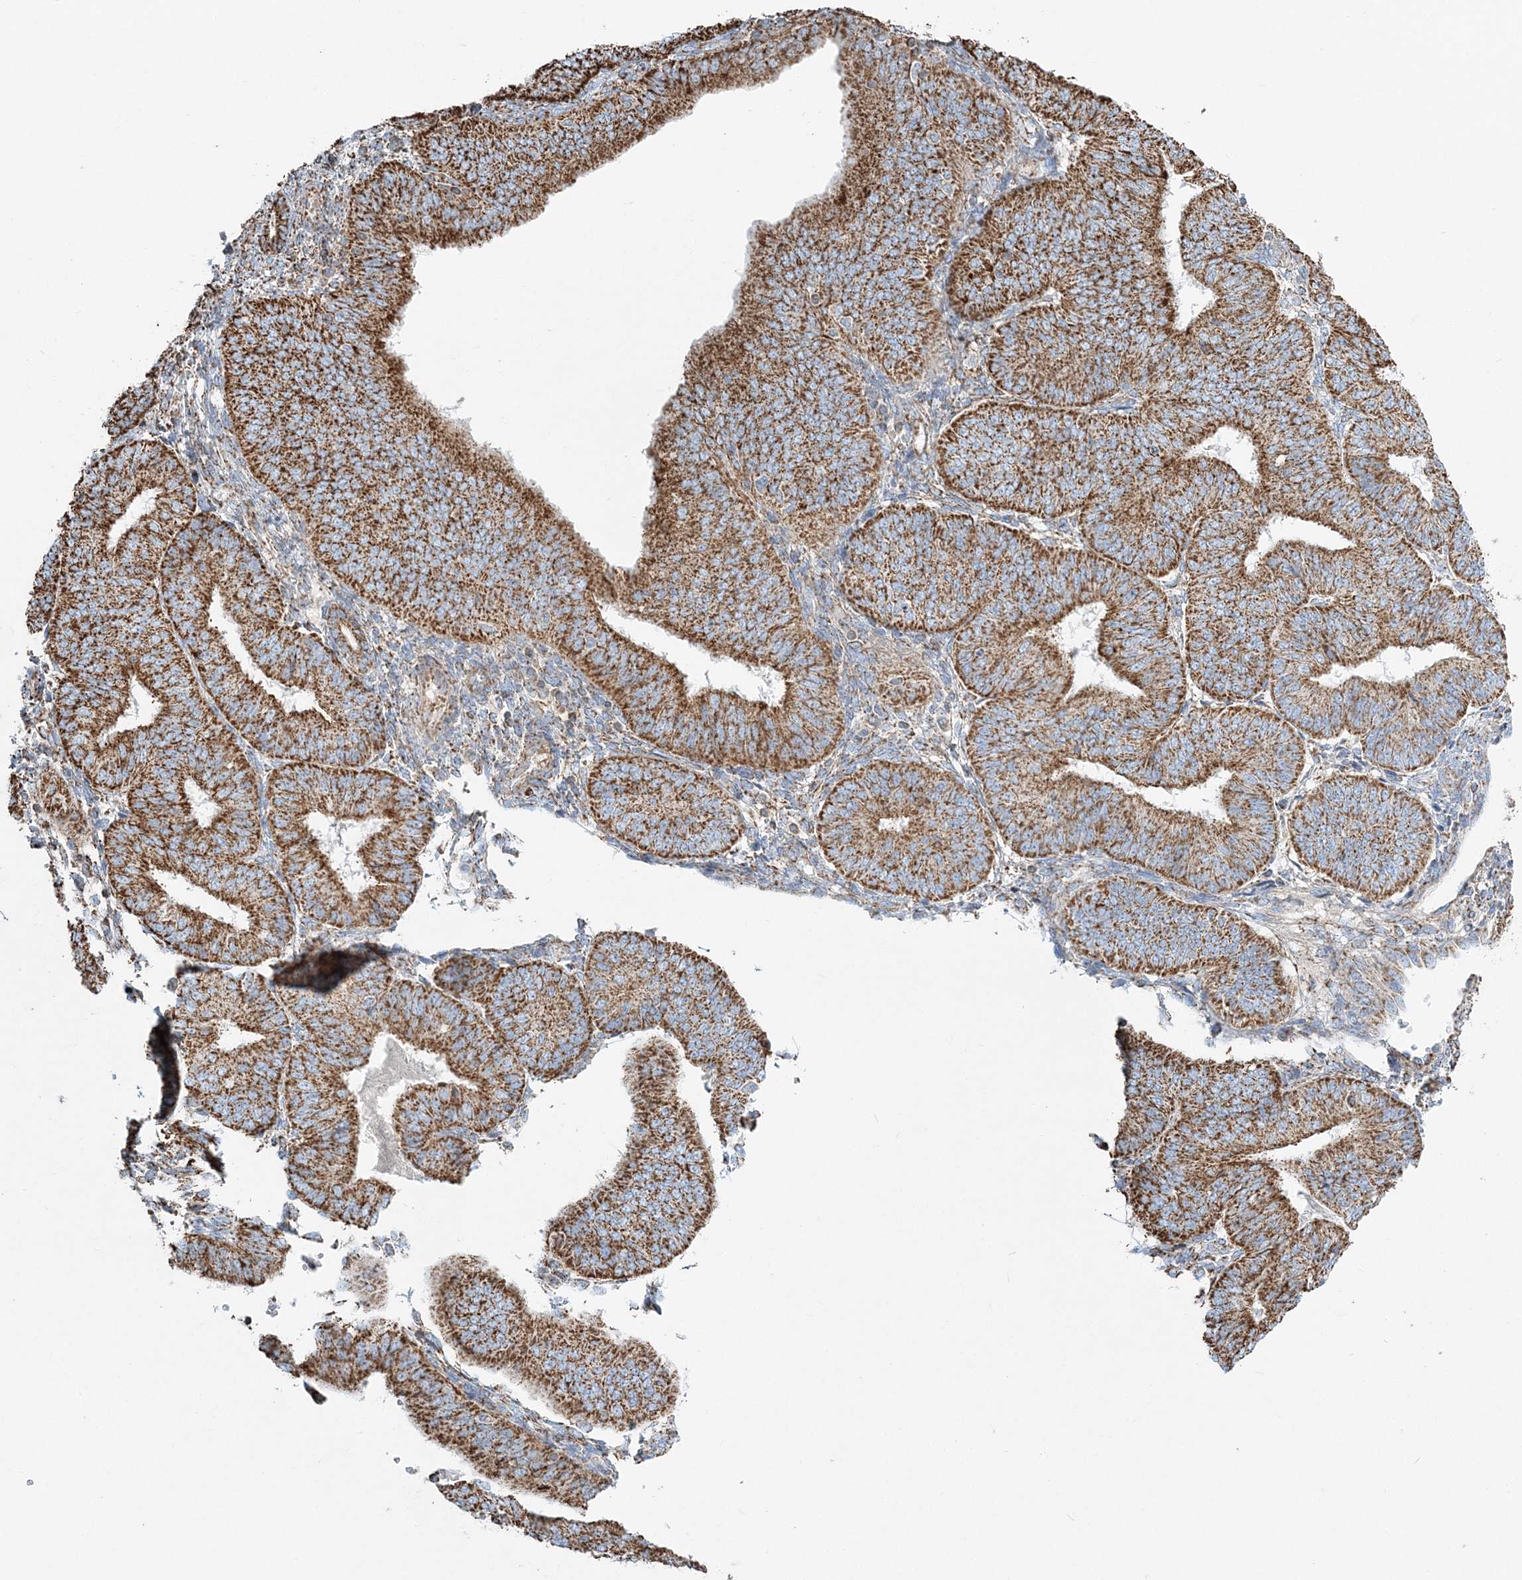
{"staining": {"intensity": "strong", "quantity": ">75%", "location": "cytoplasmic/membranous"}, "tissue": "endometrial cancer", "cell_type": "Tumor cells", "image_type": "cancer", "snomed": [{"axis": "morphology", "description": "Adenocarcinoma, NOS"}, {"axis": "topography", "description": "Endometrium"}], "caption": "Protein staining reveals strong cytoplasmic/membranous staining in approximately >75% of tumor cells in endometrial cancer. (Stains: DAB in brown, nuclei in blue, Microscopy: brightfield microscopy at high magnification).", "gene": "RAB11FIP3", "patient": {"sex": "female", "age": 58}}